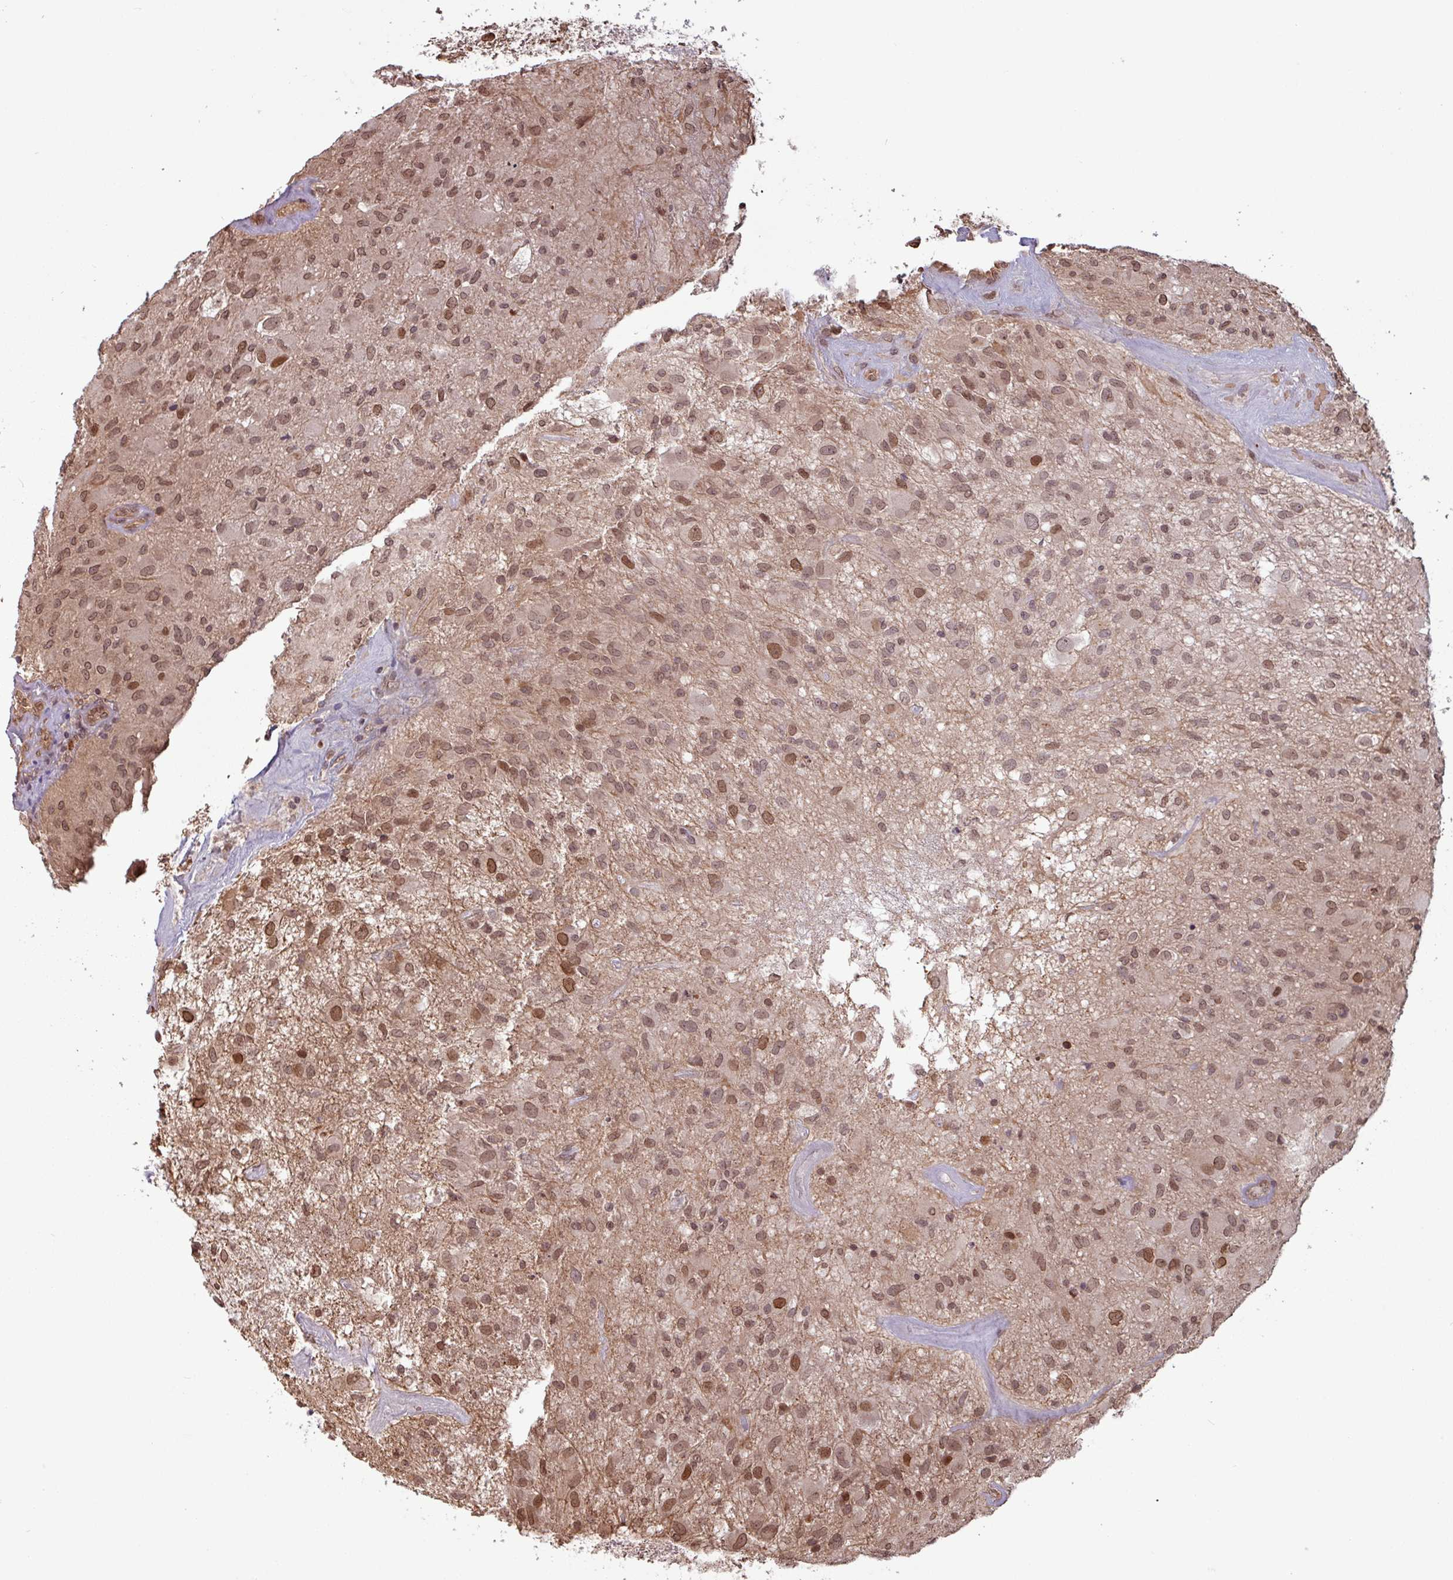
{"staining": {"intensity": "moderate", "quantity": ">75%", "location": "nuclear"}, "tissue": "glioma", "cell_type": "Tumor cells", "image_type": "cancer", "snomed": [{"axis": "morphology", "description": "Glioma, malignant, High grade"}, {"axis": "topography", "description": "Brain"}], "caption": "Protein expression analysis of malignant high-grade glioma demonstrates moderate nuclear expression in approximately >75% of tumor cells.", "gene": "RBM4B", "patient": {"sex": "female", "age": 67}}